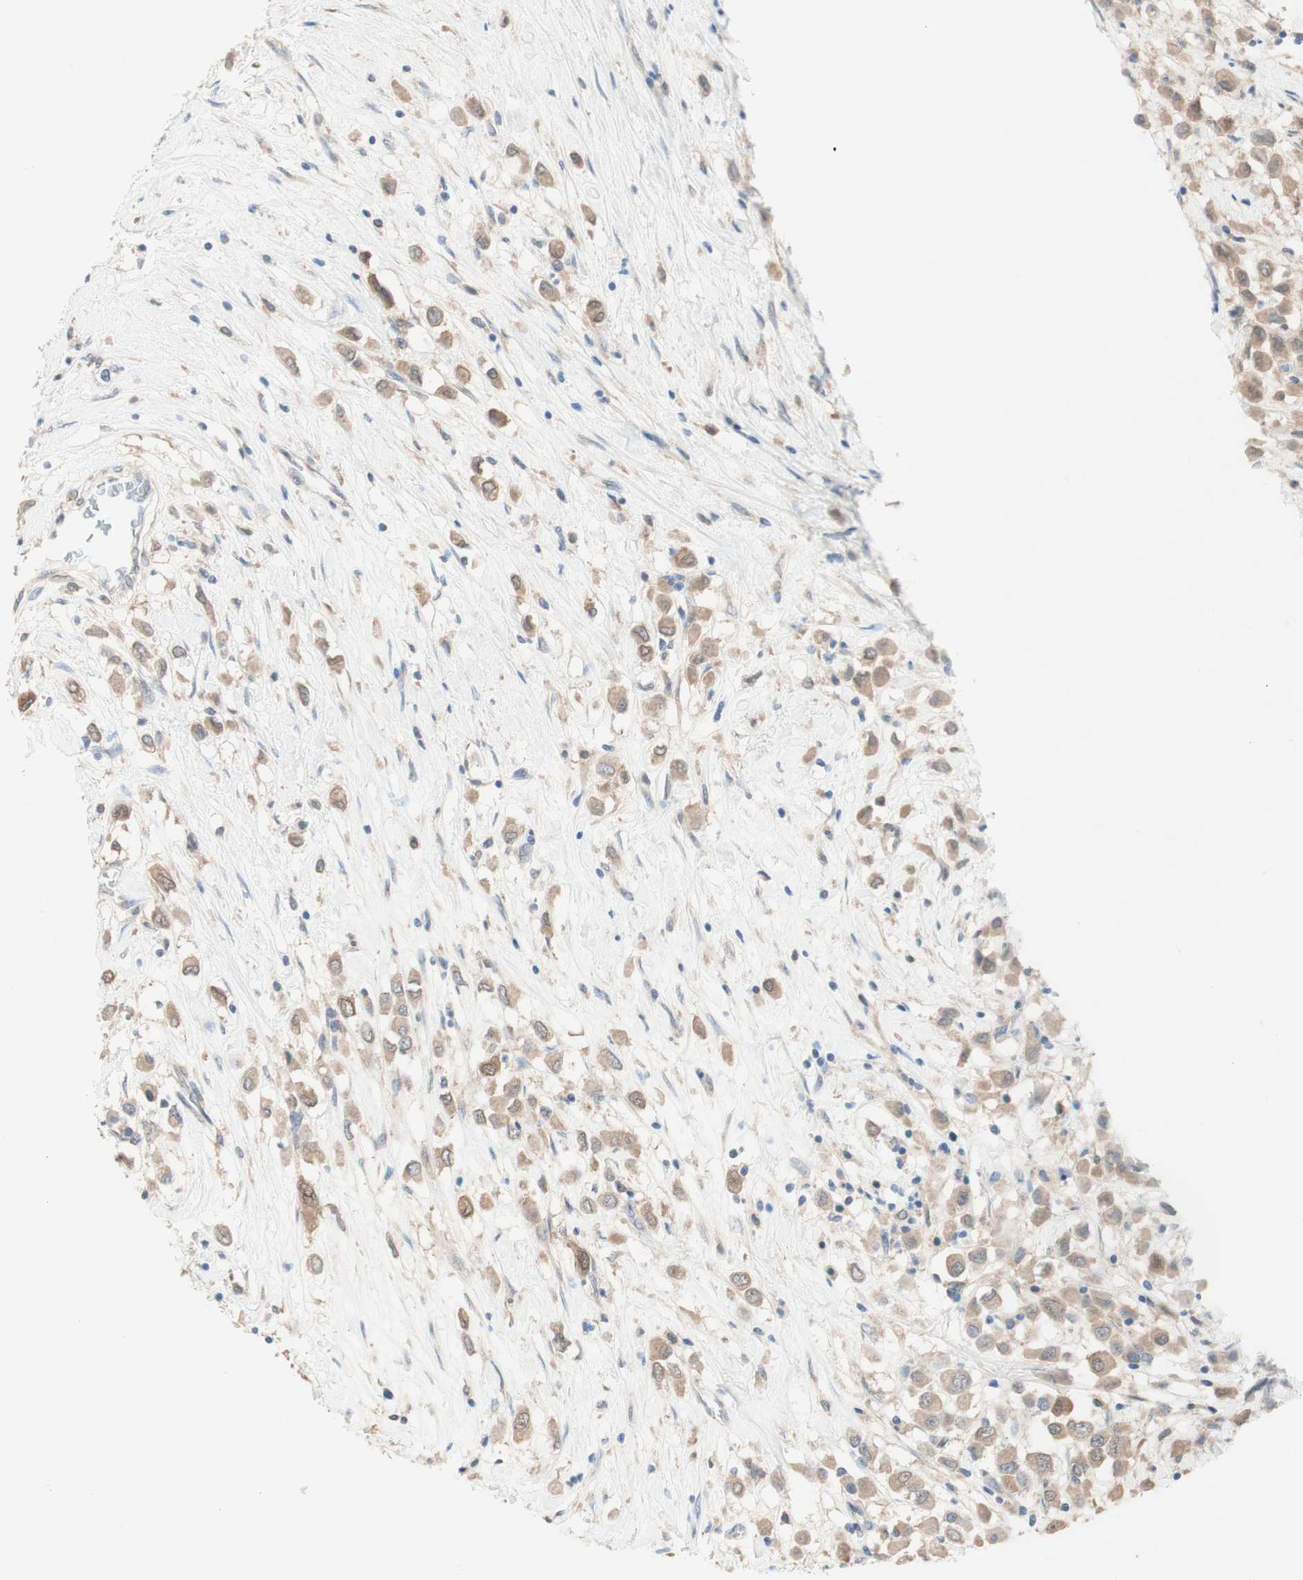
{"staining": {"intensity": "weak", "quantity": ">75%", "location": "cytoplasmic/membranous"}, "tissue": "breast cancer", "cell_type": "Tumor cells", "image_type": "cancer", "snomed": [{"axis": "morphology", "description": "Duct carcinoma"}, {"axis": "topography", "description": "Breast"}], "caption": "Protein expression analysis of invasive ductal carcinoma (breast) exhibits weak cytoplasmic/membranous expression in about >75% of tumor cells. The staining was performed using DAB (3,3'-diaminobenzidine) to visualize the protein expression in brown, while the nuclei were stained in blue with hematoxylin (Magnification: 20x).", "gene": "COMT", "patient": {"sex": "female", "age": 61}}